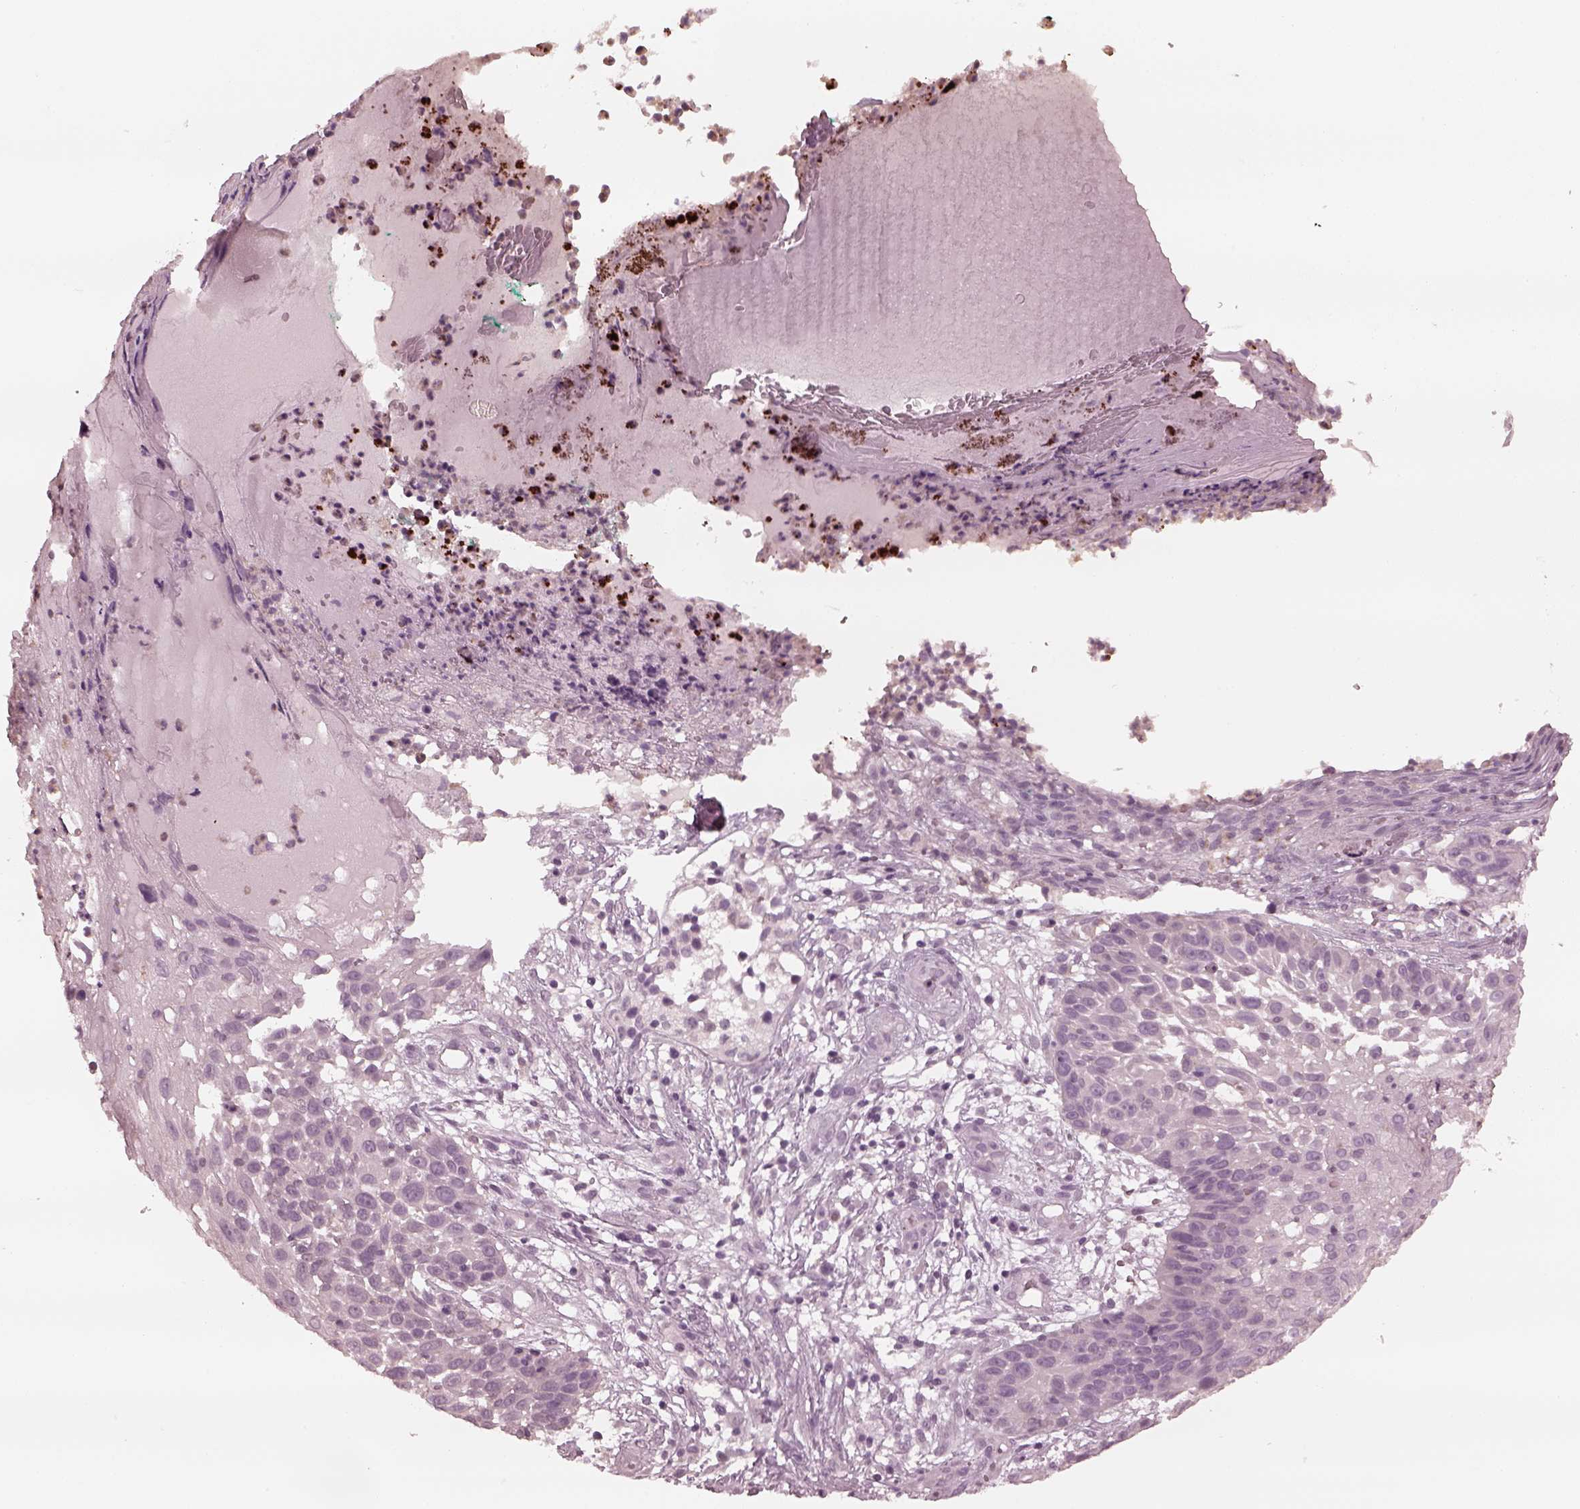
{"staining": {"intensity": "negative", "quantity": "none", "location": "none"}, "tissue": "skin cancer", "cell_type": "Tumor cells", "image_type": "cancer", "snomed": [{"axis": "morphology", "description": "Squamous cell carcinoma, NOS"}, {"axis": "topography", "description": "Skin"}], "caption": "IHC micrograph of neoplastic tissue: human skin squamous cell carcinoma stained with DAB exhibits no significant protein expression in tumor cells.", "gene": "CCDC170", "patient": {"sex": "male", "age": 92}}